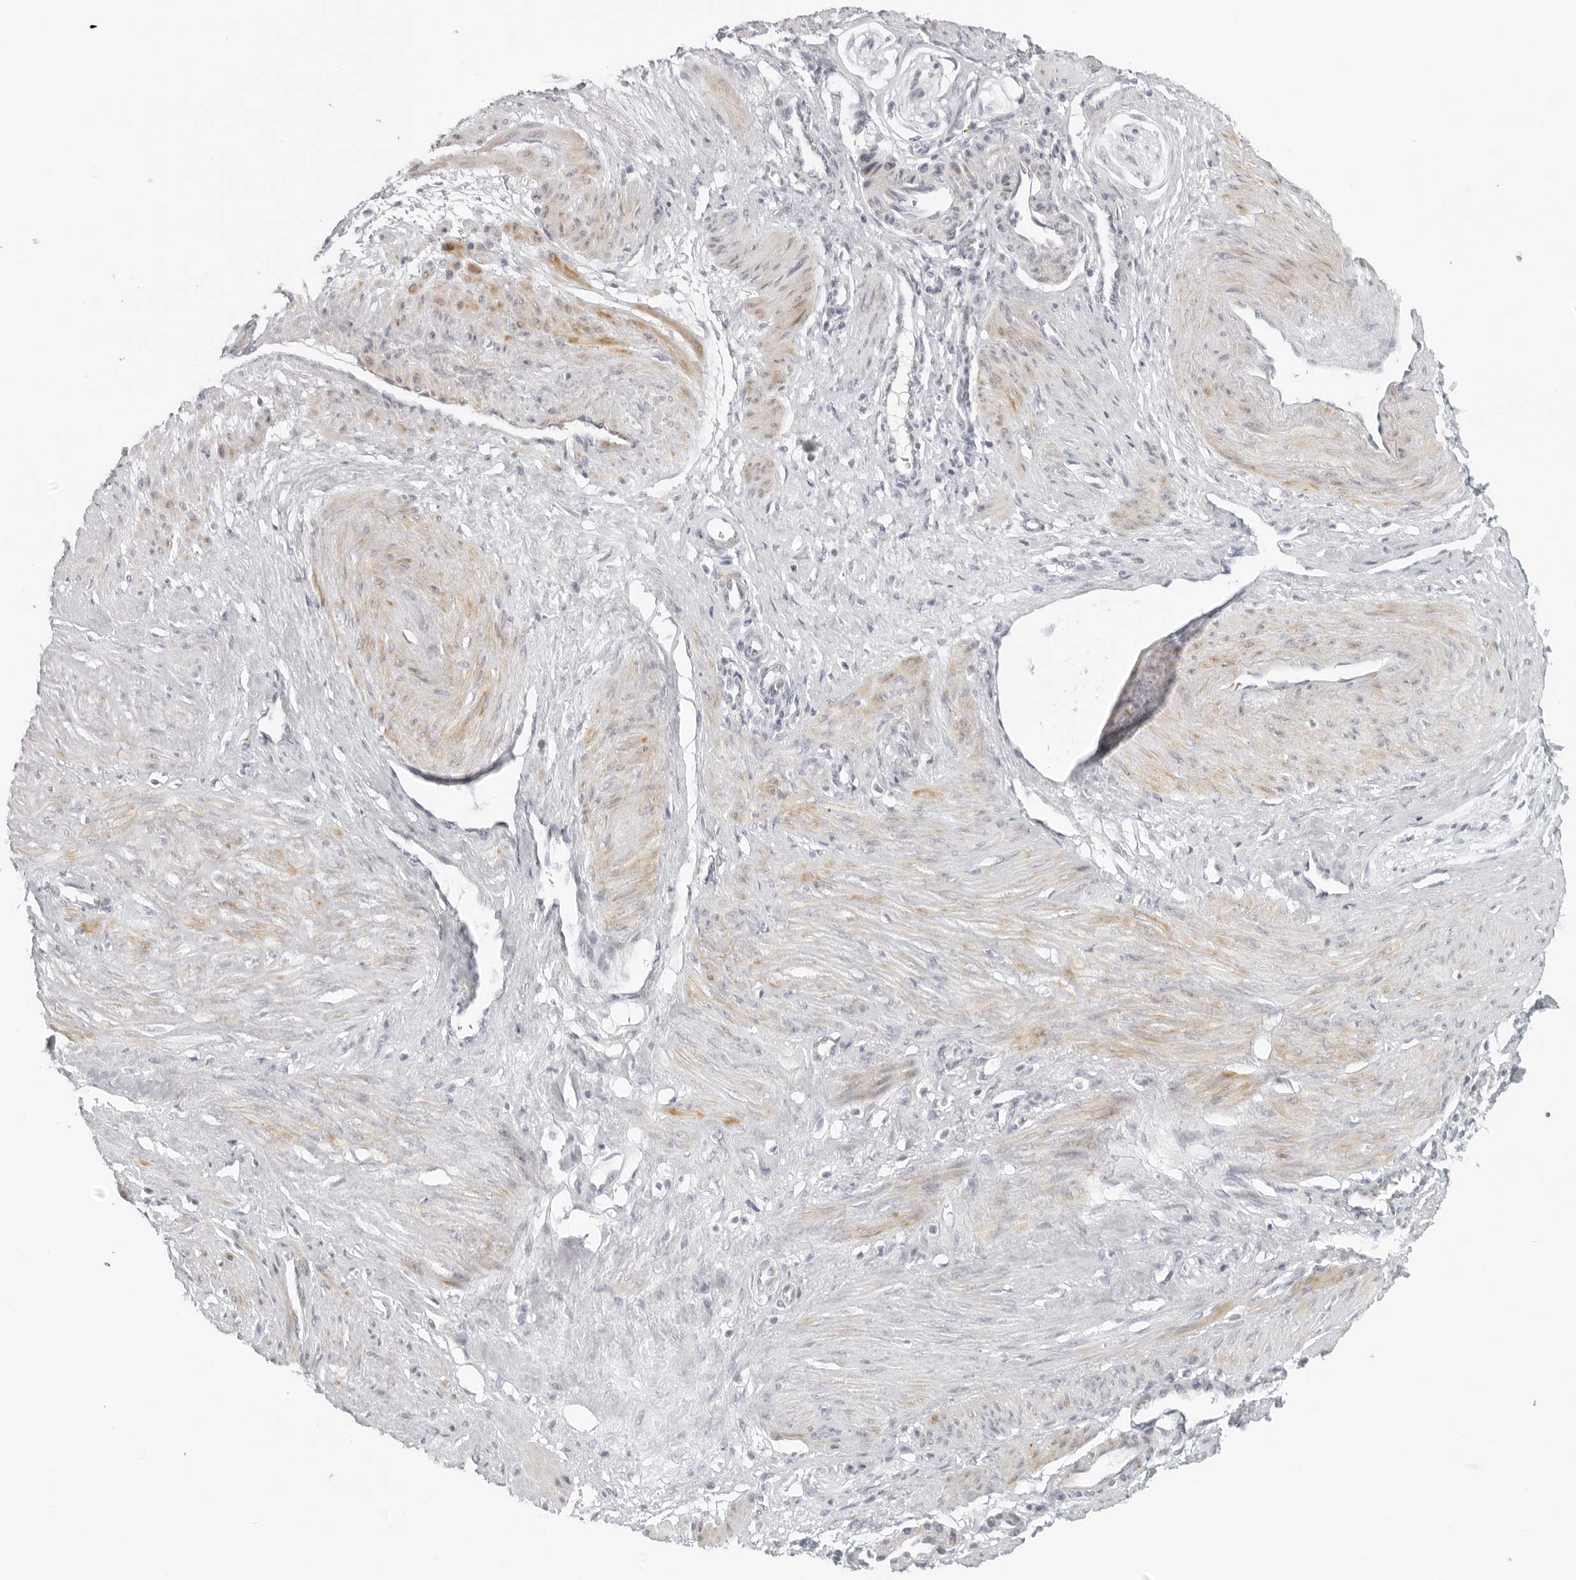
{"staining": {"intensity": "moderate", "quantity": "25%-75%", "location": "cytoplasmic/membranous"}, "tissue": "smooth muscle", "cell_type": "Smooth muscle cells", "image_type": "normal", "snomed": [{"axis": "morphology", "description": "Normal tissue, NOS"}, {"axis": "topography", "description": "Endometrium"}], "caption": "Smooth muscle stained with DAB IHC exhibits medium levels of moderate cytoplasmic/membranous expression in approximately 25%-75% of smooth muscle cells.", "gene": "RPS6KC1", "patient": {"sex": "female", "age": 33}}